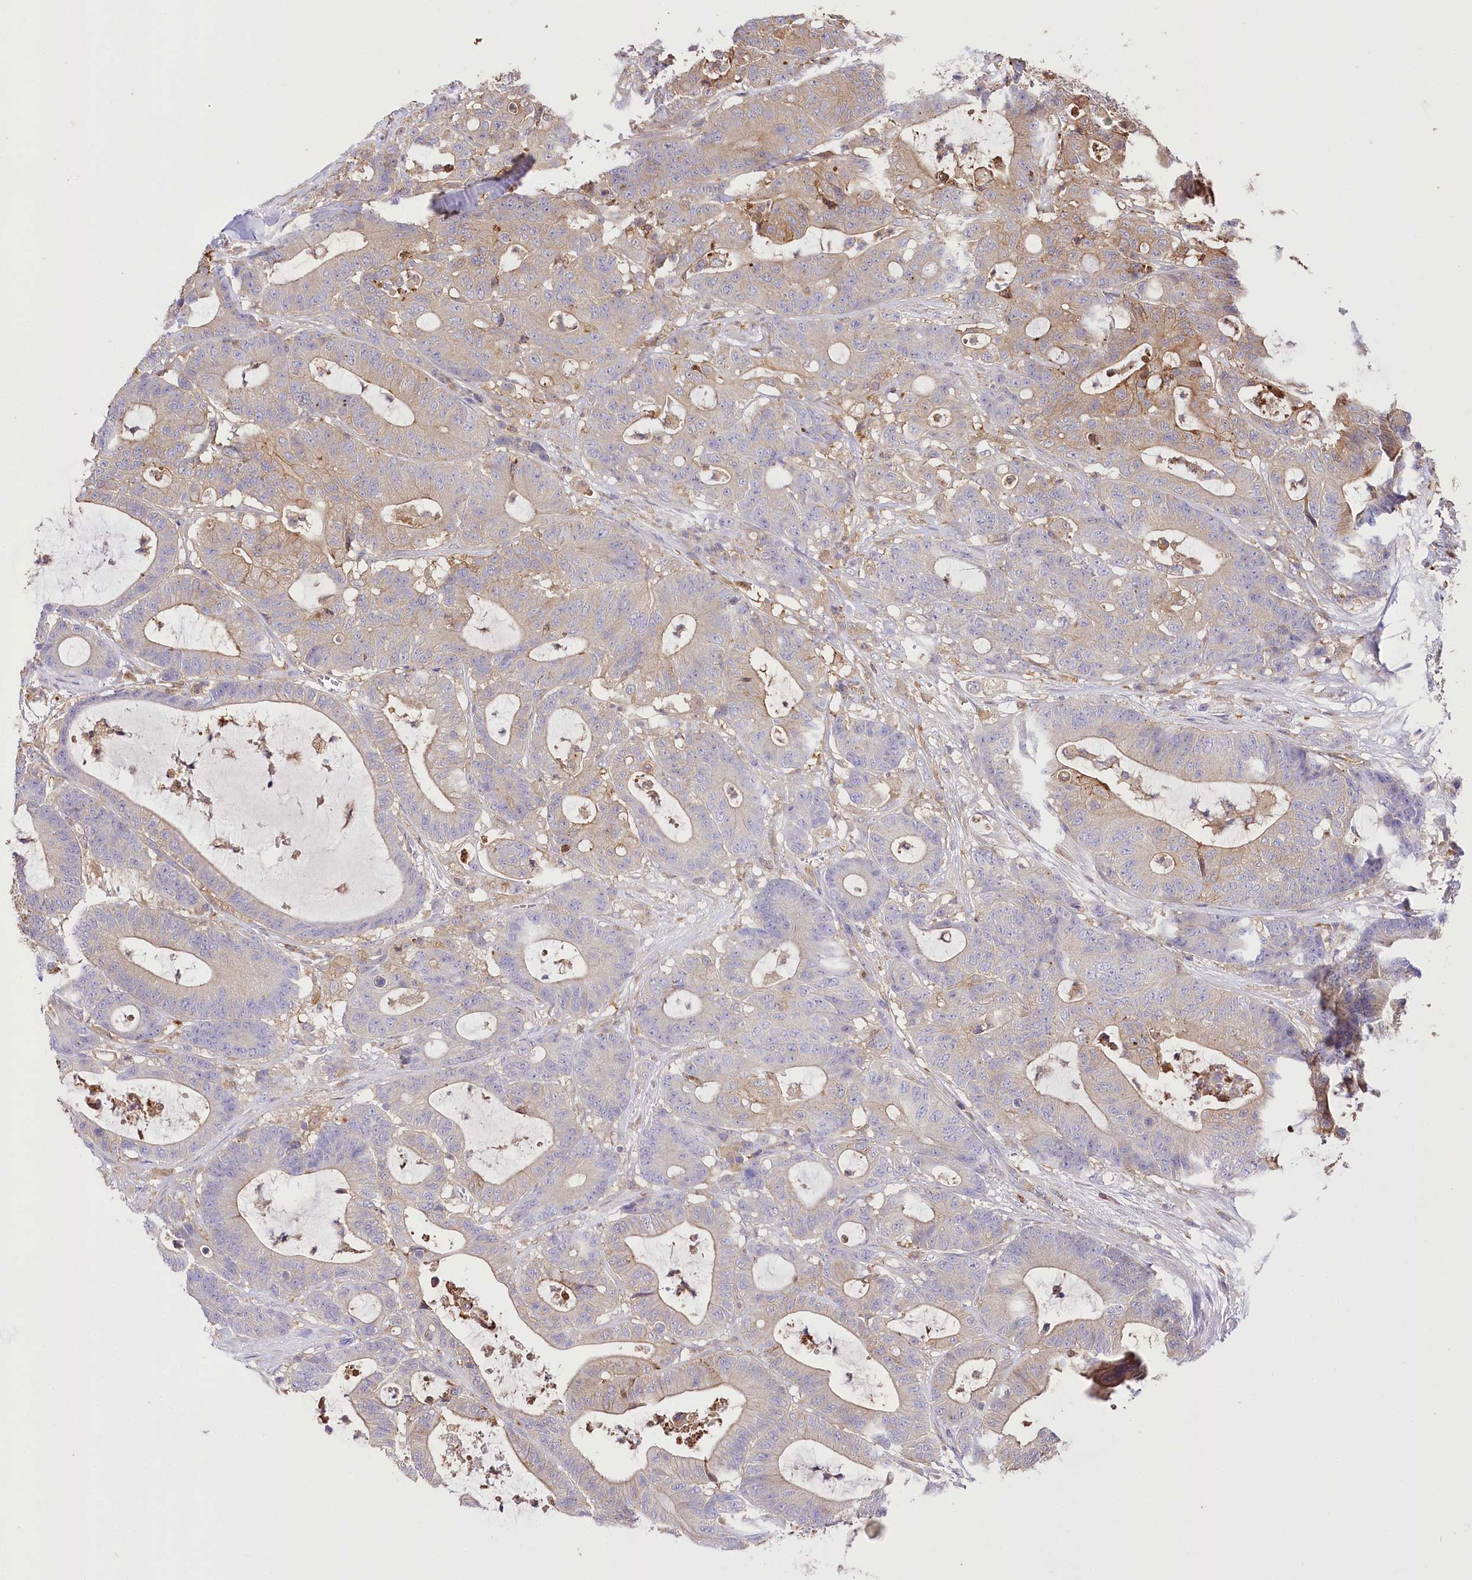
{"staining": {"intensity": "moderate", "quantity": "<25%", "location": "cytoplasmic/membranous"}, "tissue": "colorectal cancer", "cell_type": "Tumor cells", "image_type": "cancer", "snomed": [{"axis": "morphology", "description": "Adenocarcinoma, NOS"}, {"axis": "topography", "description": "Colon"}], "caption": "Tumor cells reveal low levels of moderate cytoplasmic/membranous expression in about <25% of cells in colorectal cancer (adenocarcinoma). (brown staining indicates protein expression, while blue staining denotes nuclei).", "gene": "UGP2", "patient": {"sex": "female", "age": 84}}